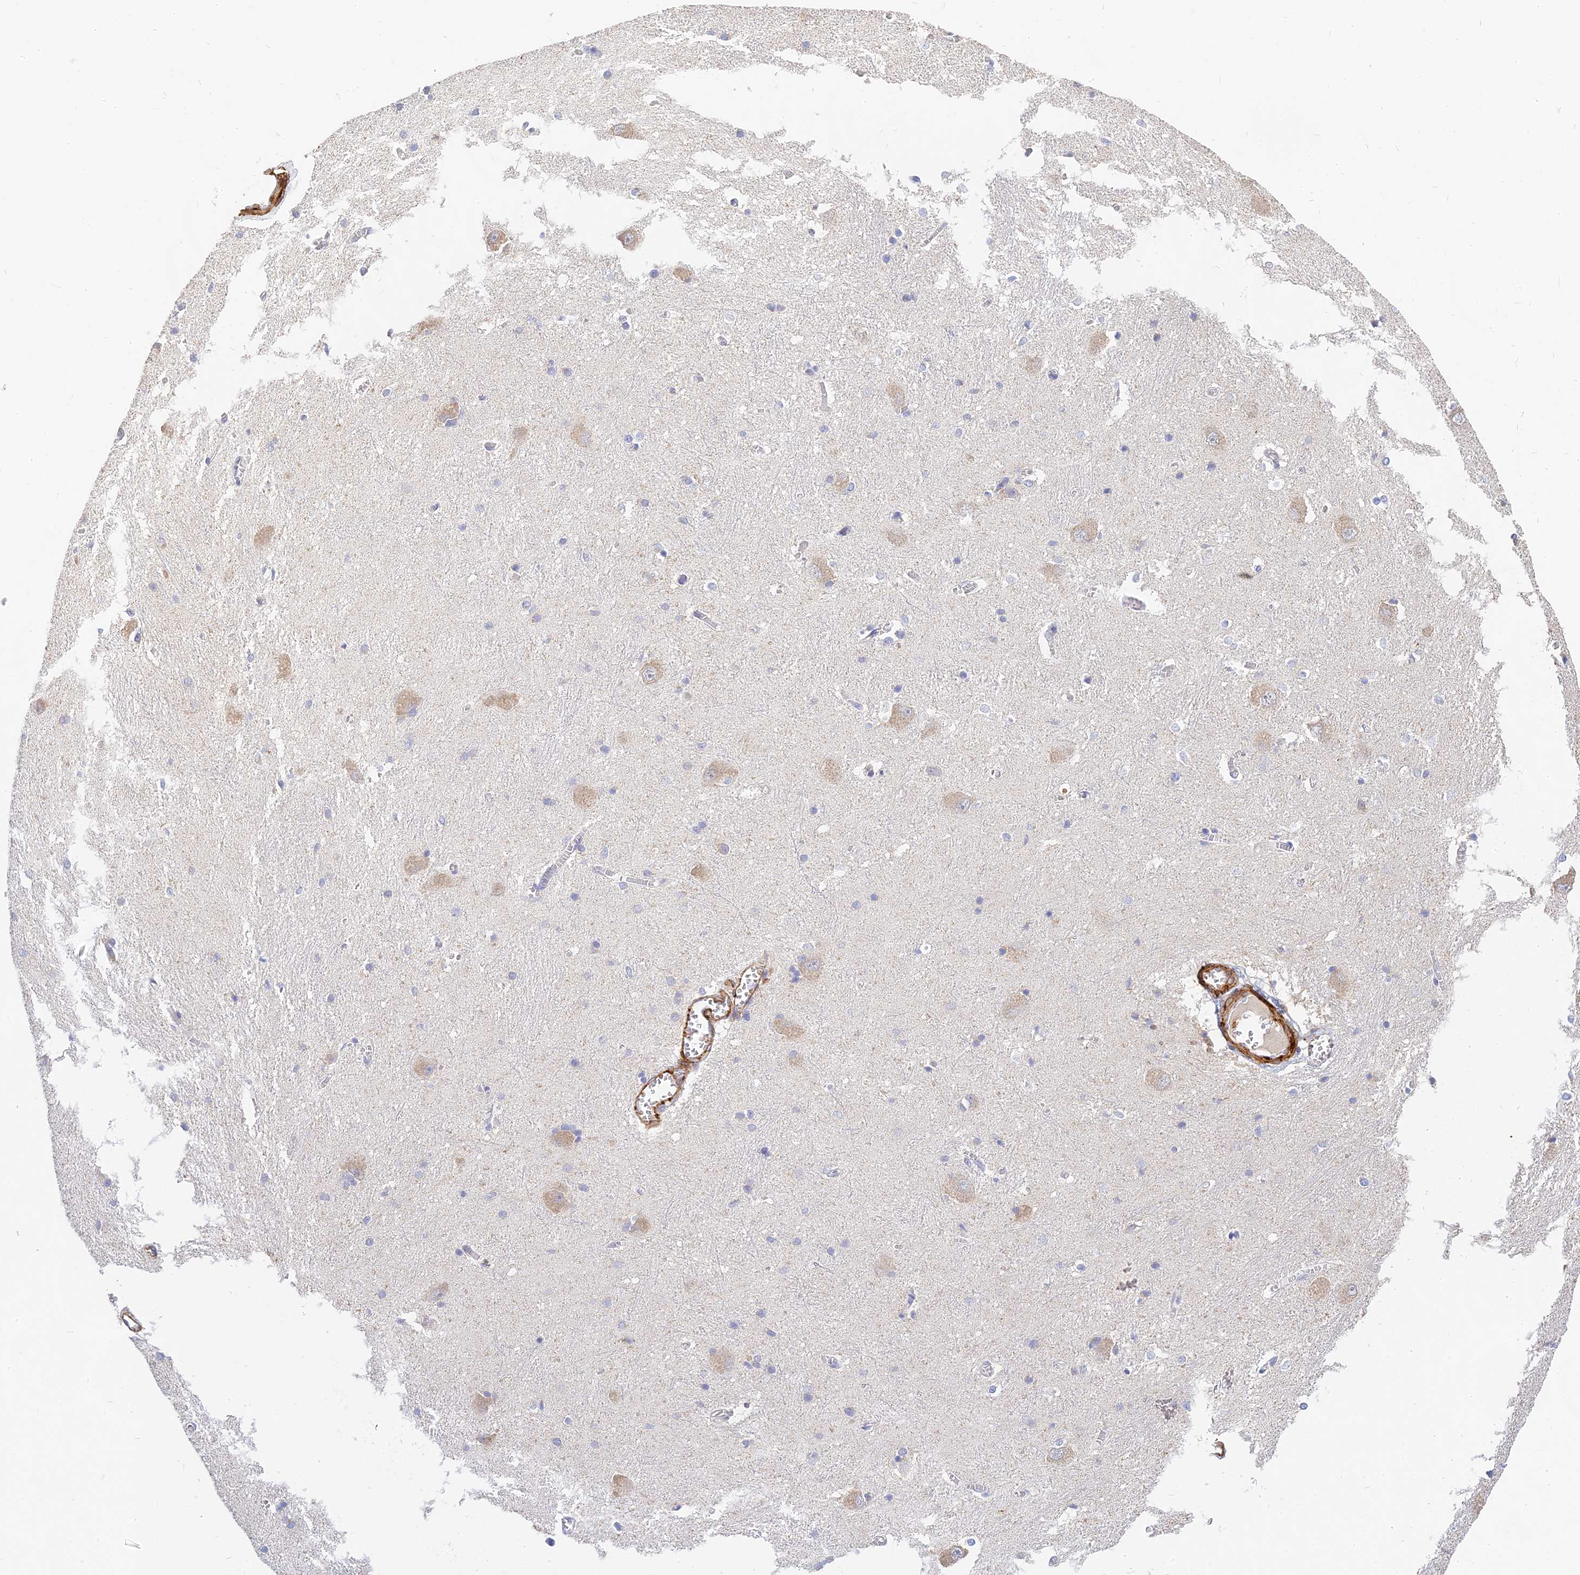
{"staining": {"intensity": "negative", "quantity": "none", "location": "none"}, "tissue": "caudate", "cell_type": "Glial cells", "image_type": "normal", "snomed": [{"axis": "morphology", "description": "Normal tissue, NOS"}, {"axis": "topography", "description": "Lateral ventricle wall"}], "caption": "The immunohistochemistry photomicrograph has no significant positivity in glial cells of caudate.", "gene": "MRPL15", "patient": {"sex": "male", "age": 37}}